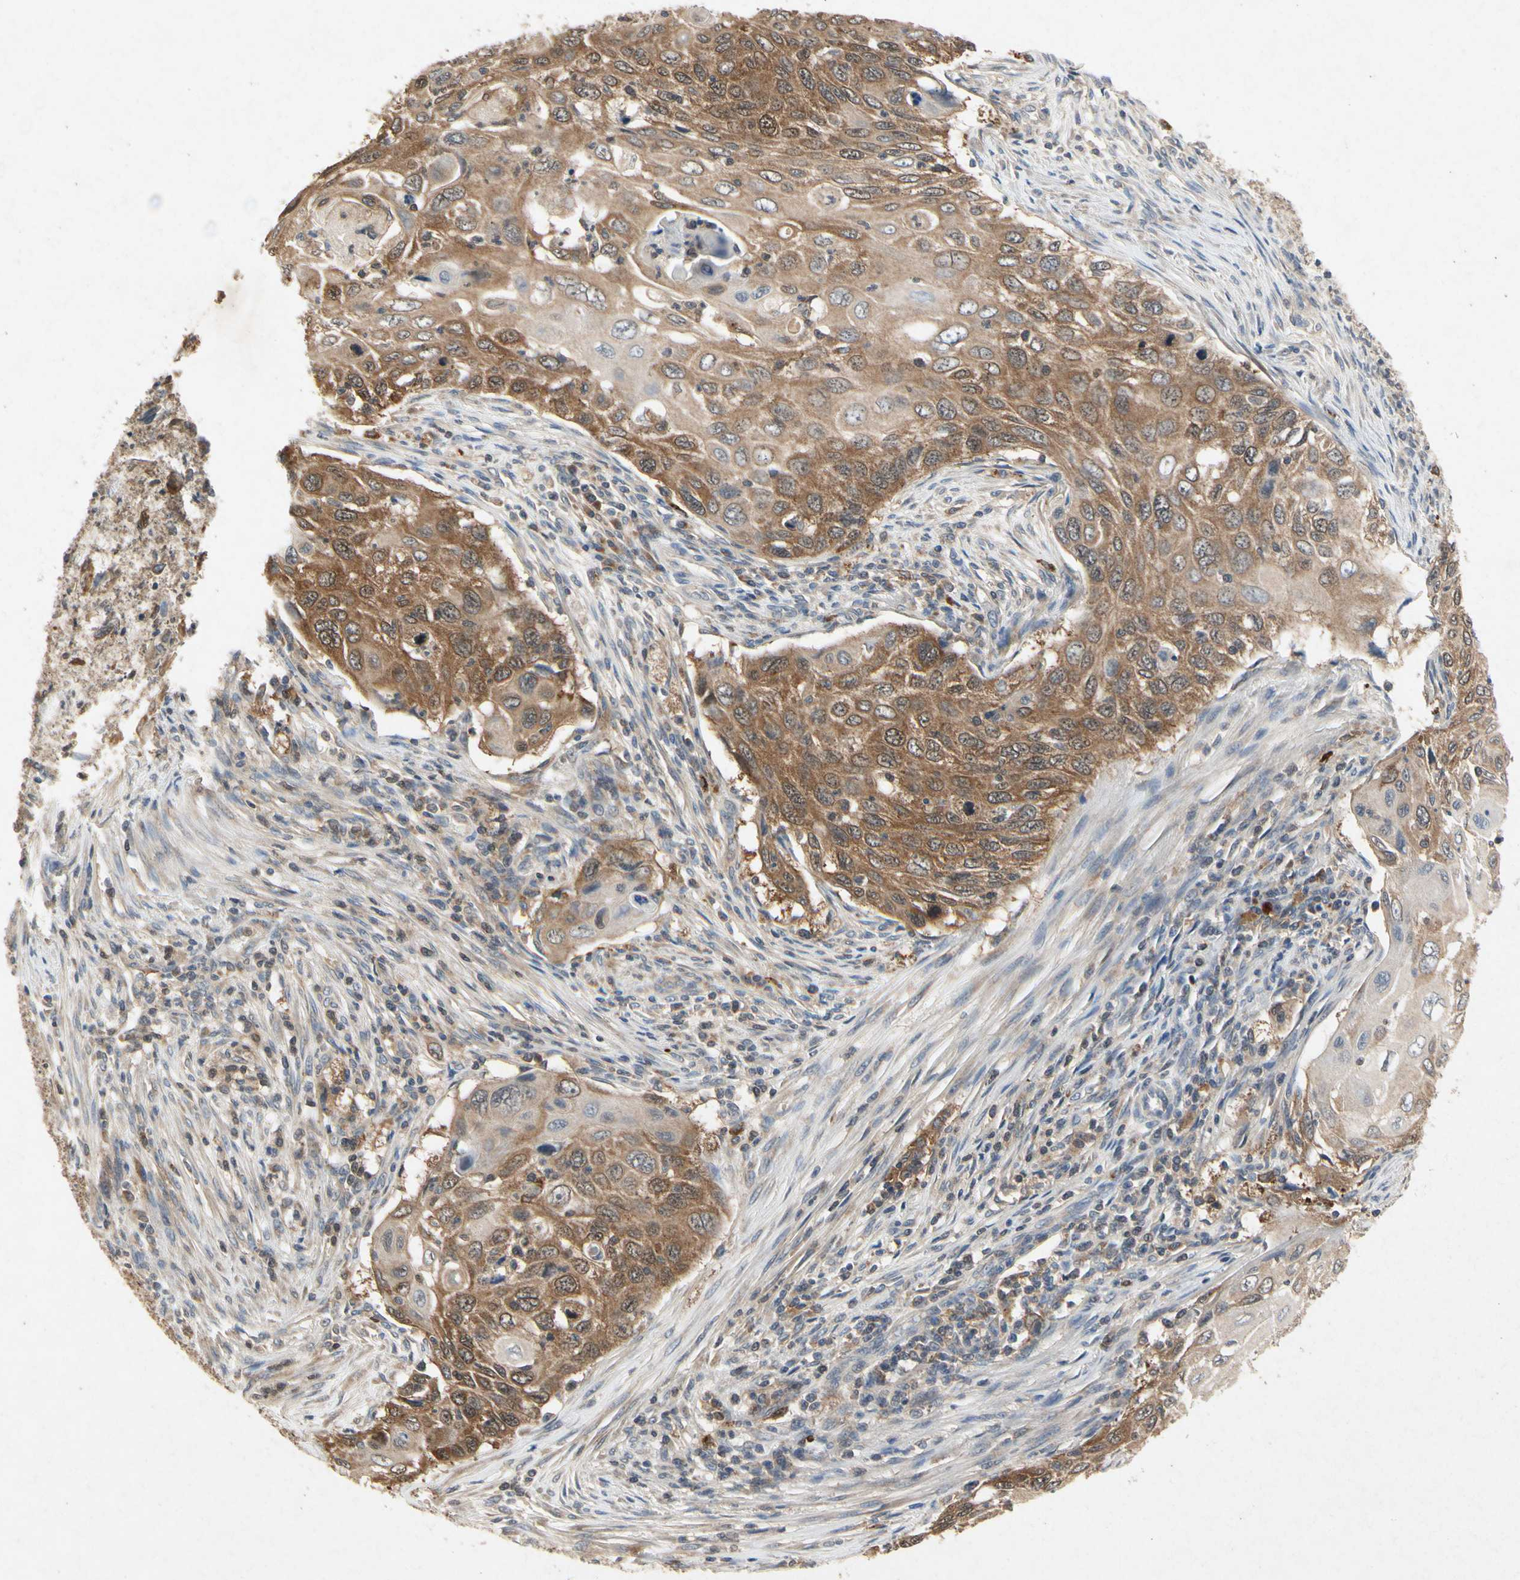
{"staining": {"intensity": "moderate", "quantity": ">75%", "location": "cytoplasmic/membranous"}, "tissue": "cervical cancer", "cell_type": "Tumor cells", "image_type": "cancer", "snomed": [{"axis": "morphology", "description": "Squamous cell carcinoma, NOS"}, {"axis": "topography", "description": "Cervix"}], "caption": "Cervical cancer stained for a protein demonstrates moderate cytoplasmic/membranous positivity in tumor cells.", "gene": "RPS6KA1", "patient": {"sex": "female", "age": 70}}